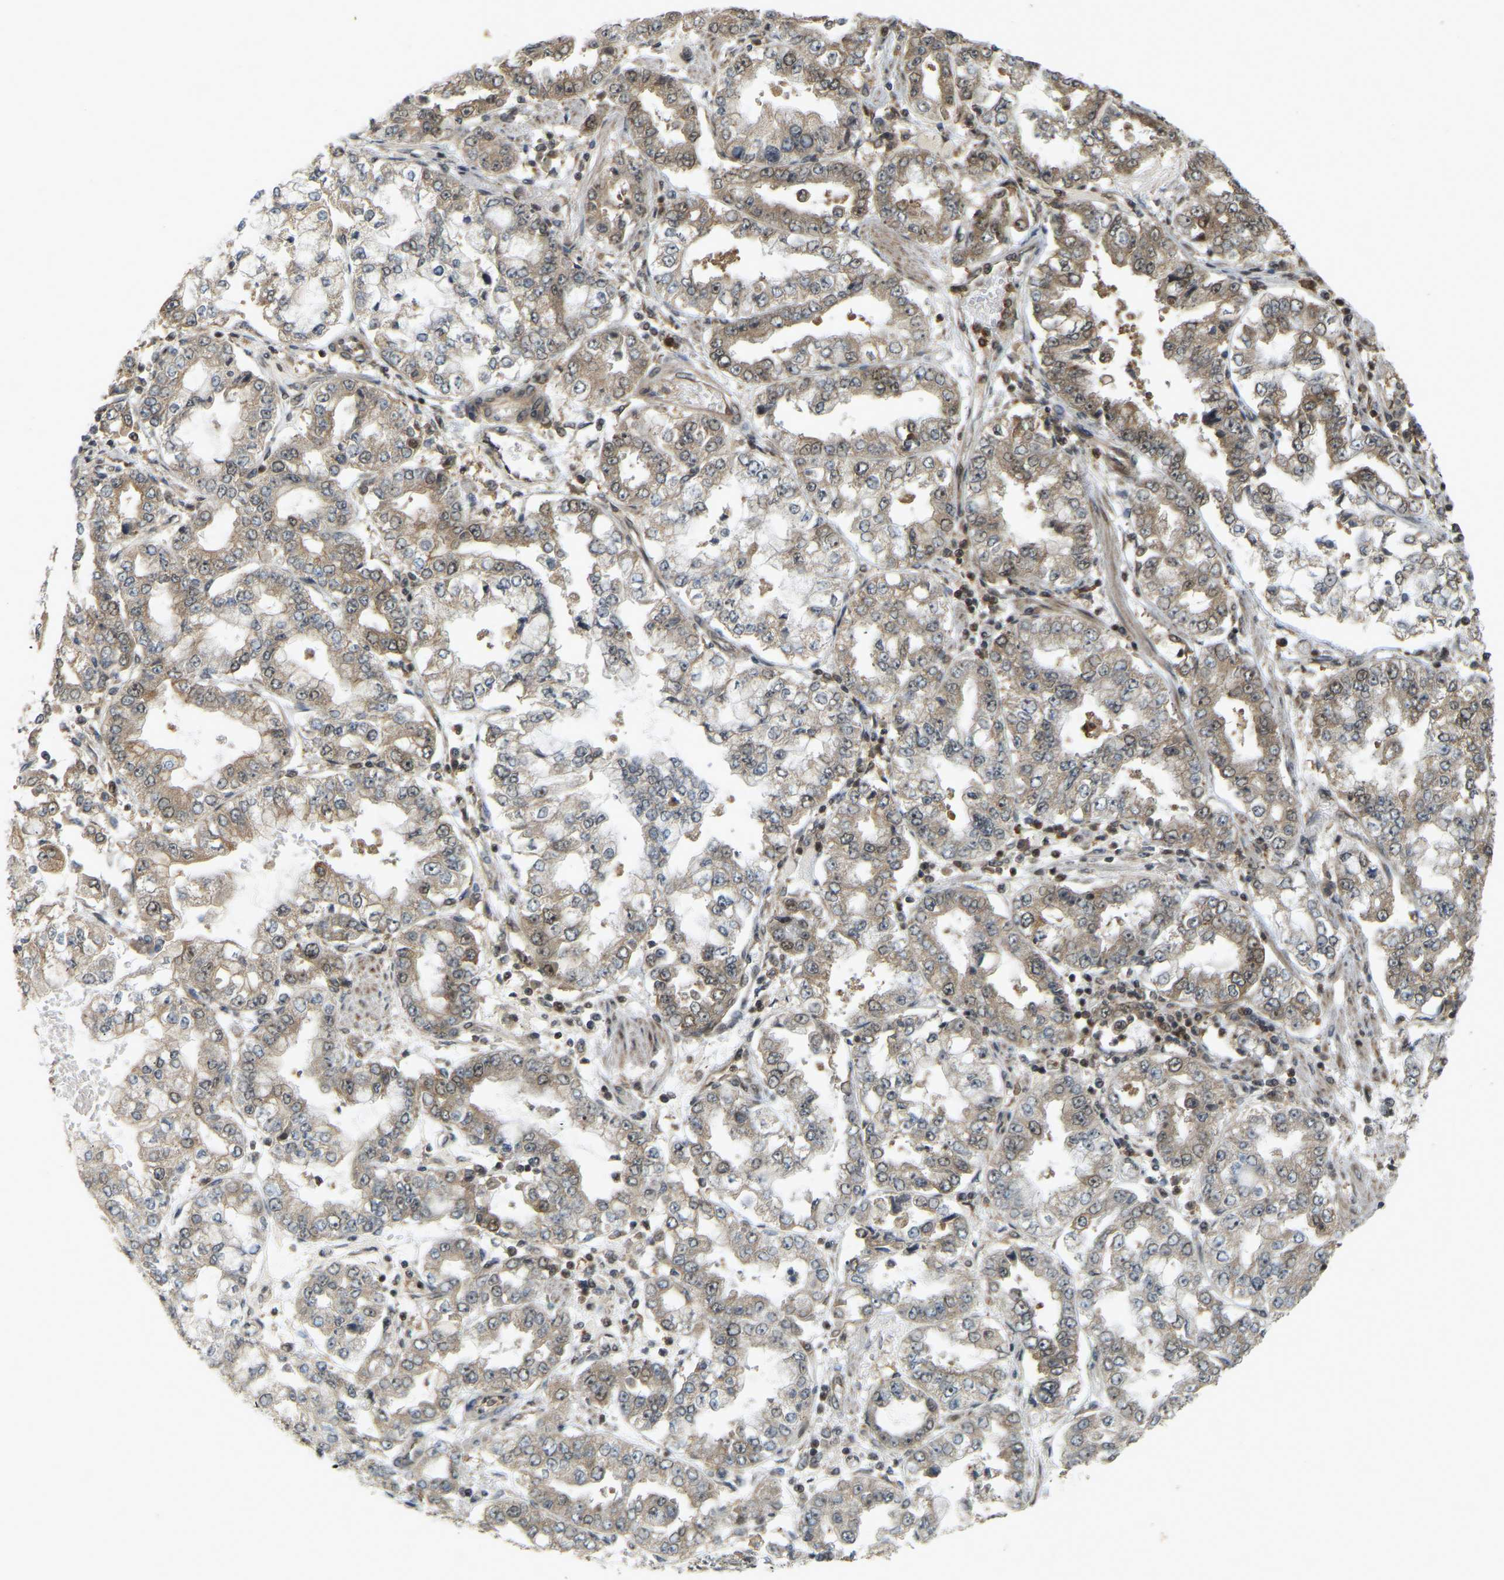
{"staining": {"intensity": "moderate", "quantity": "25%-75%", "location": "cytoplasmic/membranous,nuclear"}, "tissue": "stomach cancer", "cell_type": "Tumor cells", "image_type": "cancer", "snomed": [{"axis": "morphology", "description": "Adenocarcinoma, NOS"}, {"axis": "topography", "description": "Stomach"}], "caption": "Immunohistochemical staining of stomach cancer exhibits medium levels of moderate cytoplasmic/membranous and nuclear protein expression in approximately 25%-75% of tumor cells.", "gene": "BRF2", "patient": {"sex": "male", "age": 76}}